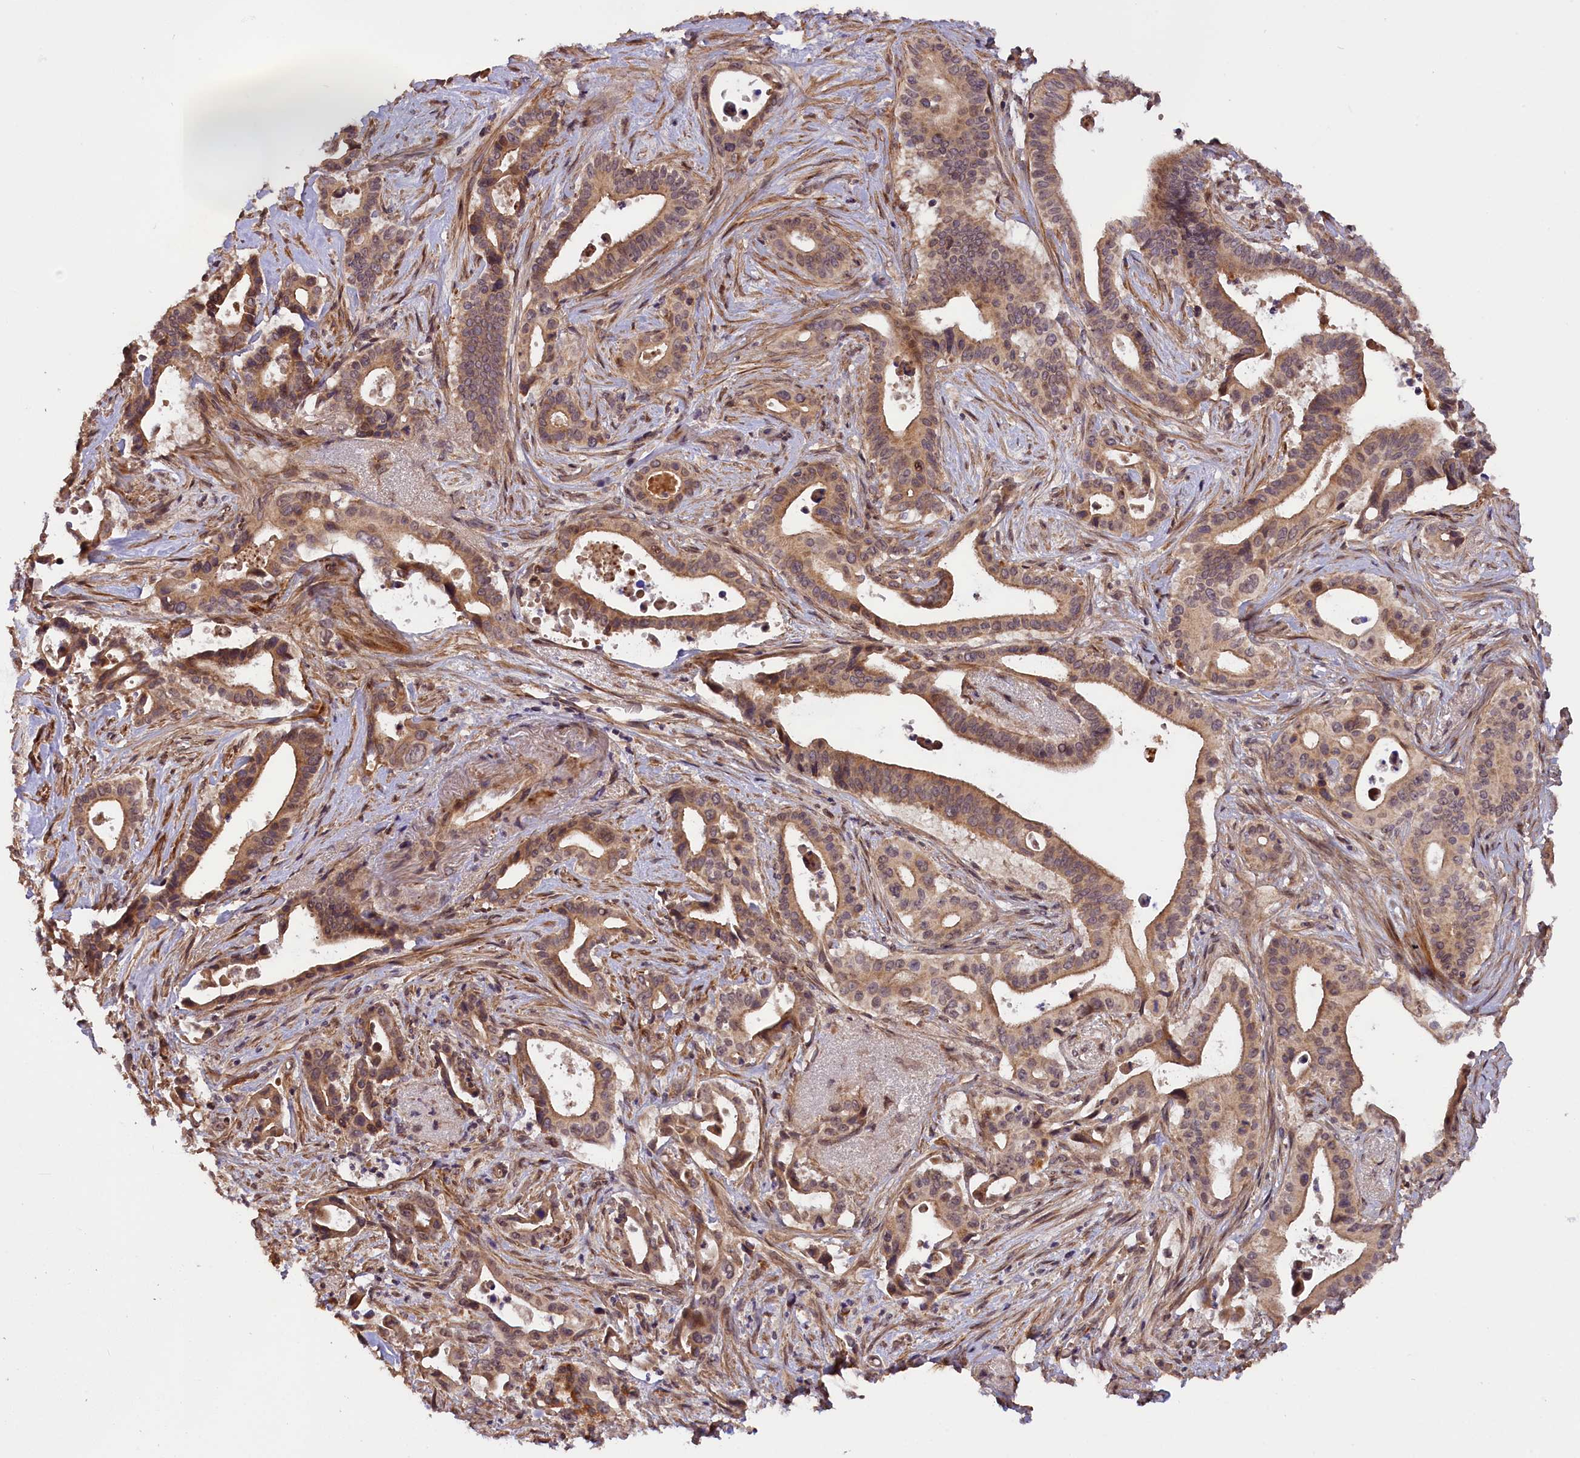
{"staining": {"intensity": "moderate", "quantity": ">75%", "location": "cytoplasmic/membranous"}, "tissue": "pancreatic cancer", "cell_type": "Tumor cells", "image_type": "cancer", "snomed": [{"axis": "morphology", "description": "Adenocarcinoma, NOS"}, {"axis": "topography", "description": "Pancreas"}], "caption": "Moderate cytoplasmic/membranous expression for a protein is present in approximately >75% of tumor cells of pancreatic cancer (adenocarcinoma) using IHC.", "gene": "ZNF480", "patient": {"sex": "female", "age": 77}}